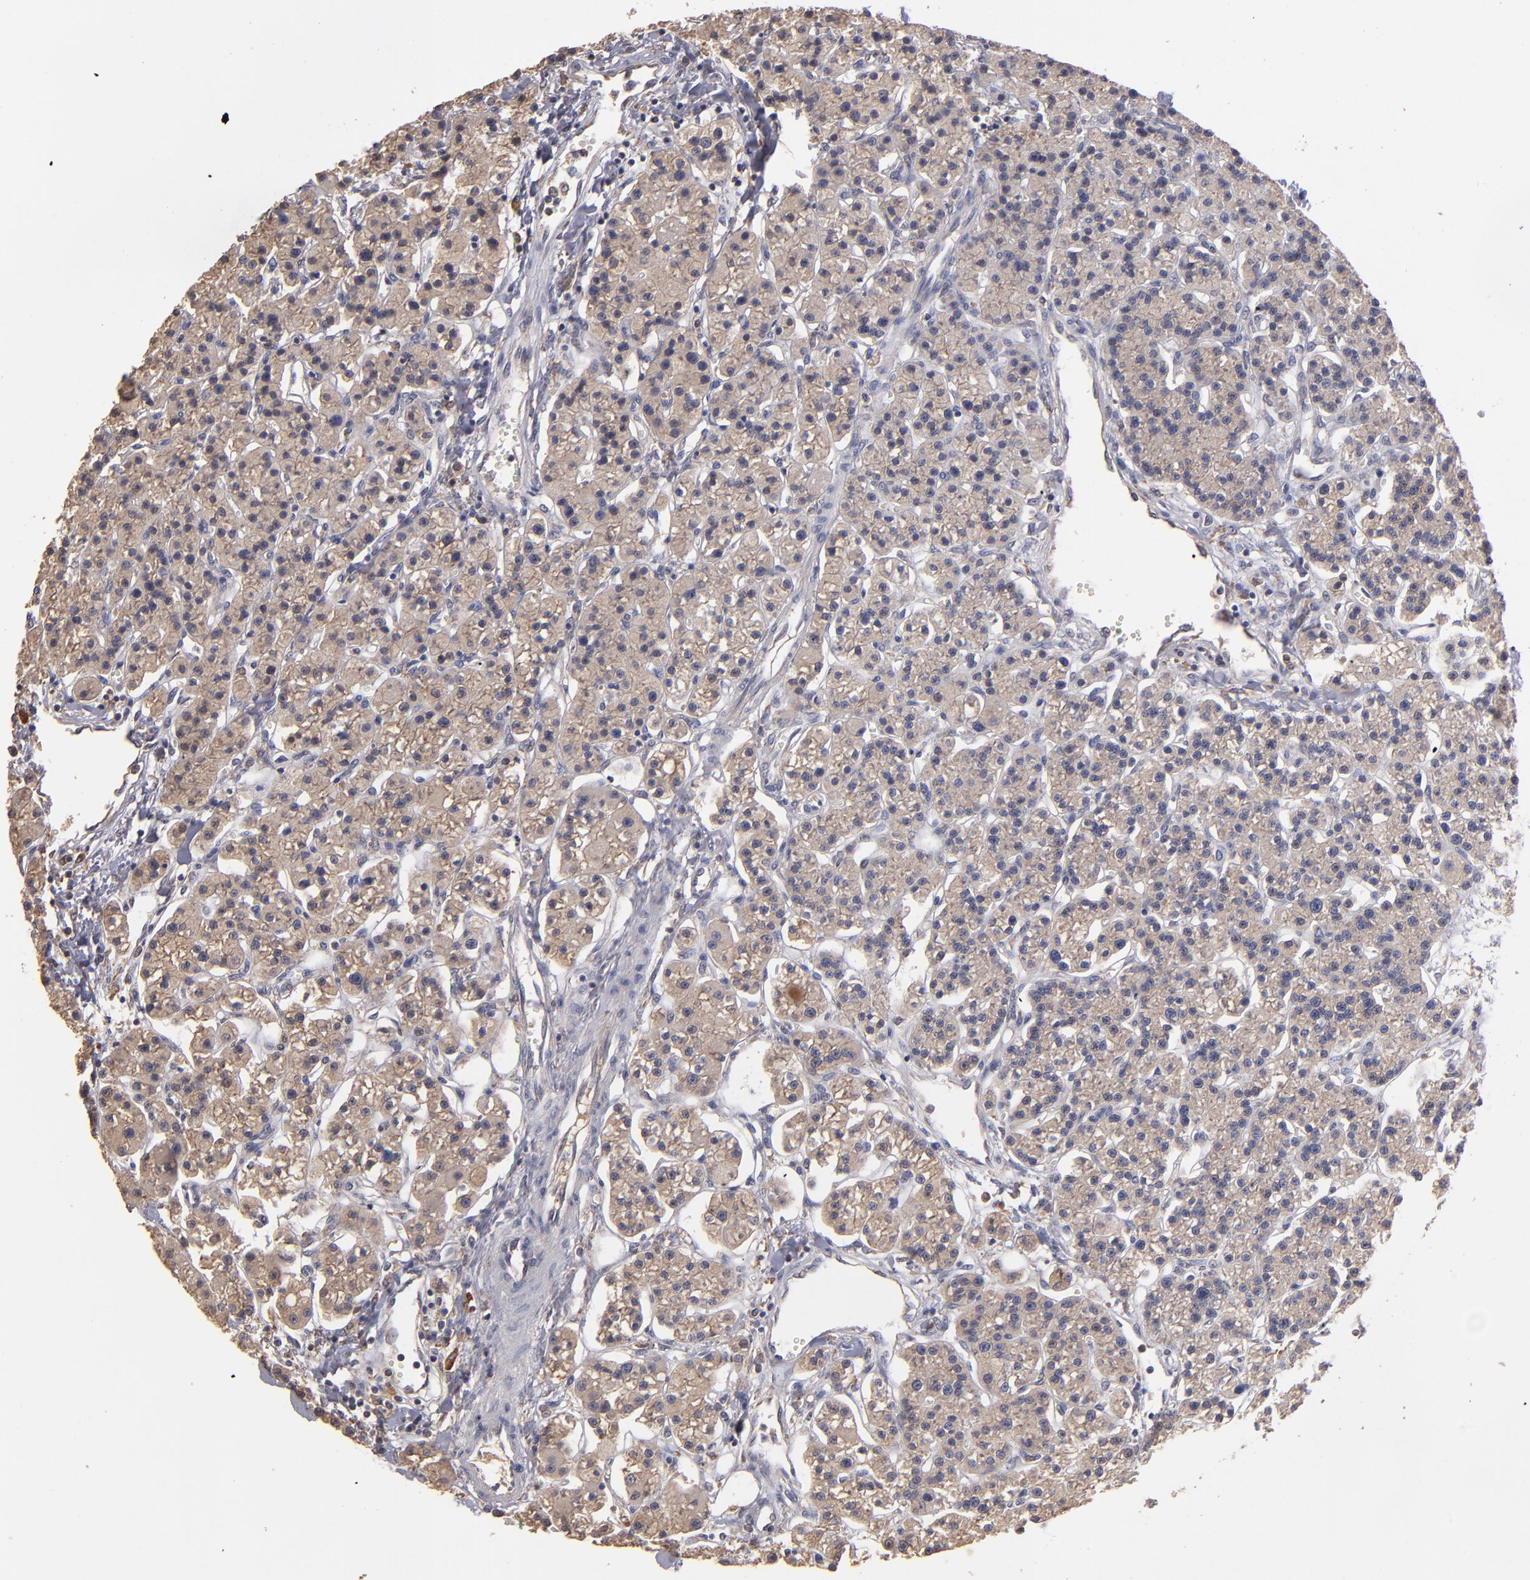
{"staining": {"intensity": "moderate", "quantity": ">75%", "location": "cytoplasmic/membranous"}, "tissue": "parathyroid gland", "cell_type": "Glandular cells", "image_type": "normal", "snomed": [{"axis": "morphology", "description": "Normal tissue, NOS"}, {"axis": "topography", "description": "Parathyroid gland"}], "caption": "Immunohistochemistry staining of normal parathyroid gland, which displays medium levels of moderate cytoplasmic/membranous staining in approximately >75% of glandular cells indicating moderate cytoplasmic/membranous protein positivity. The staining was performed using DAB (3,3'-diaminobenzidine) (brown) for protein detection and nuclei were counterstained in hematoxylin (blue).", "gene": "NFKBIE", "patient": {"sex": "female", "age": 58}}